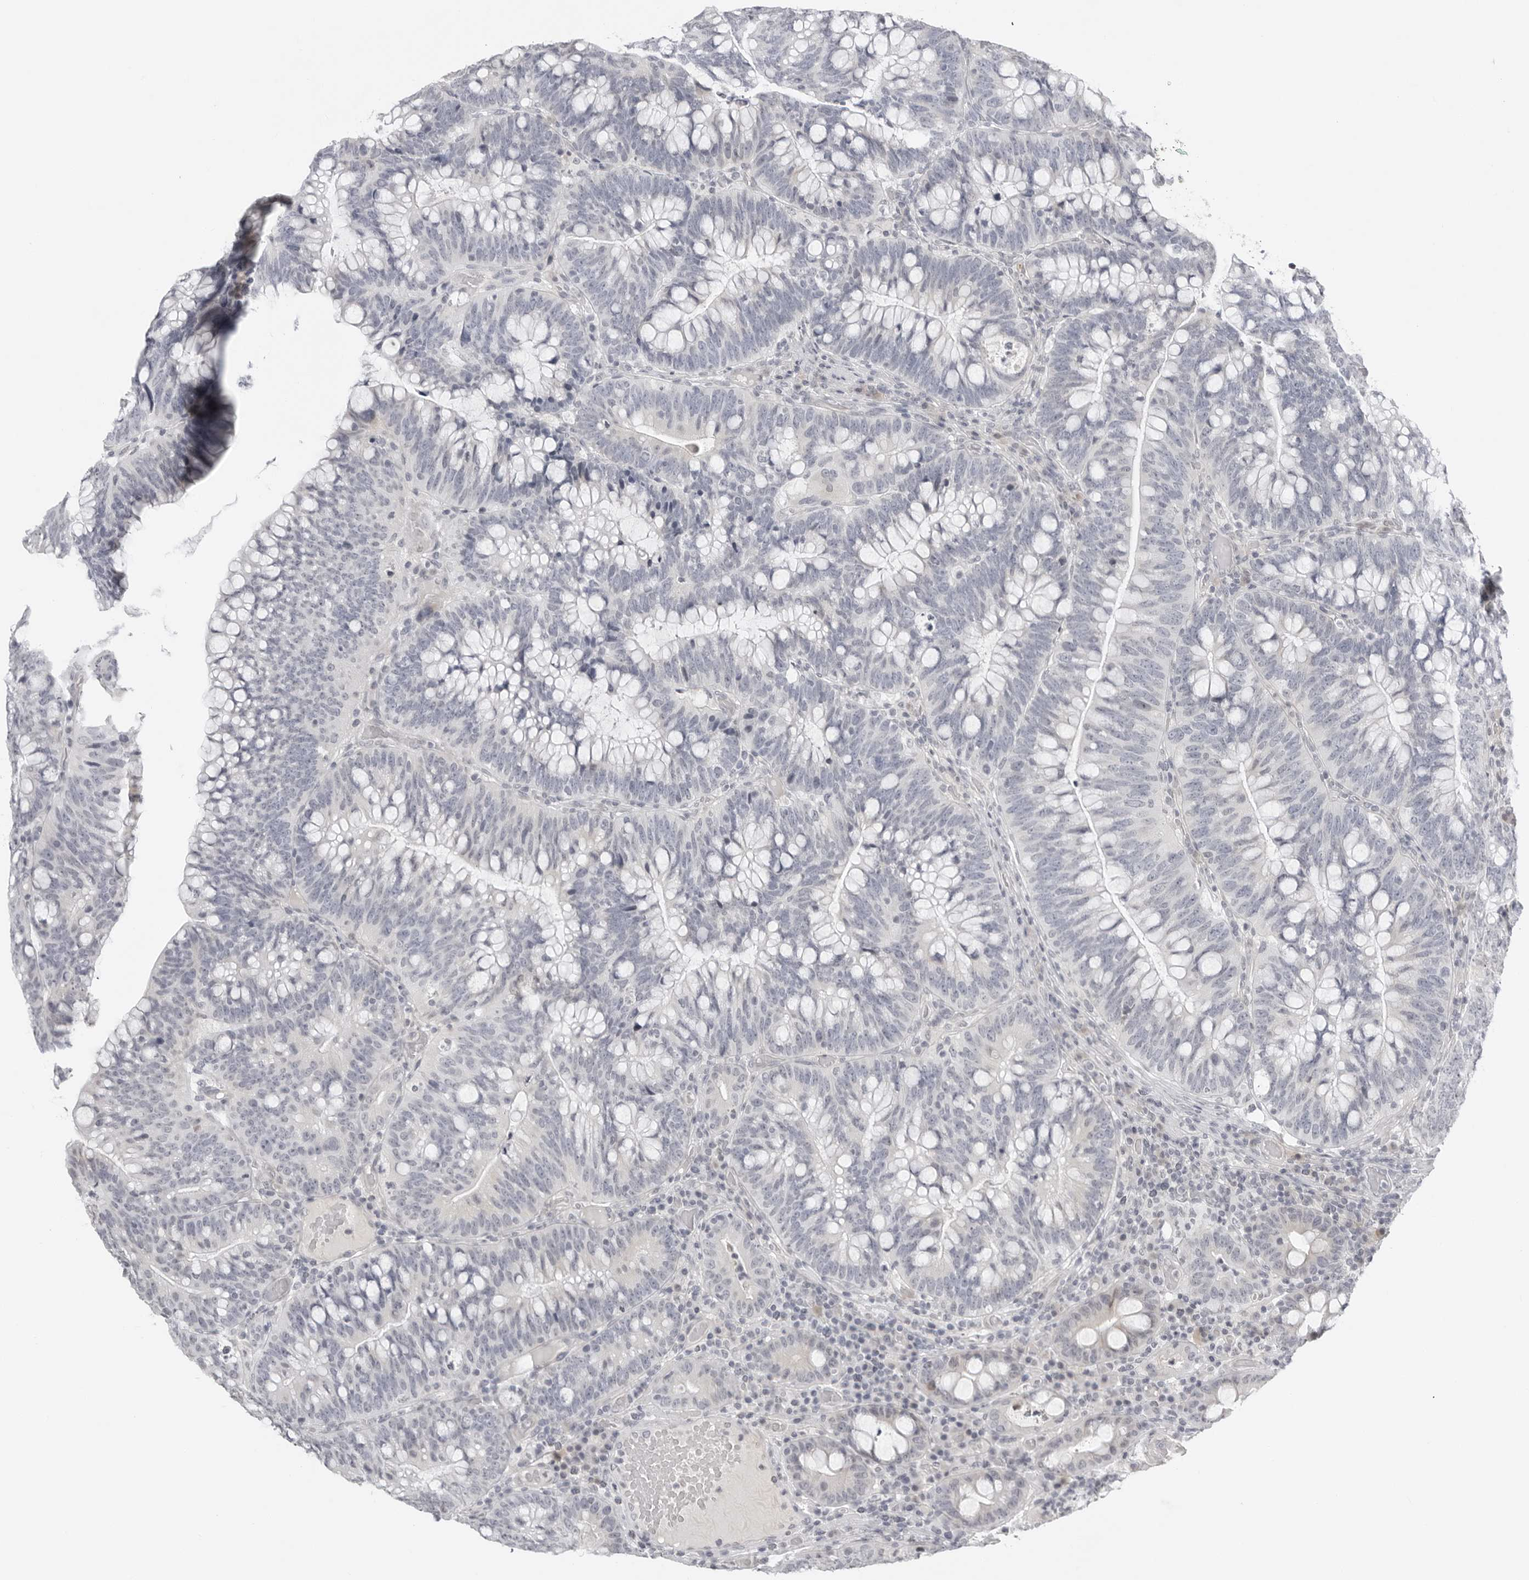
{"staining": {"intensity": "negative", "quantity": "none", "location": "none"}, "tissue": "colorectal cancer", "cell_type": "Tumor cells", "image_type": "cancer", "snomed": [{"axis": "morphology", "description": "Adenocarcinoma, NOS"}, {"axis": "topography", "description": "Colon"}], "caption": "Immunohistochemical staining of colorectal cancer (adenocarcinoma) demonstrates no significant staining in tumor cells.", "gene": "ACP6", "patient": {"sex": "female", "age": 66}}